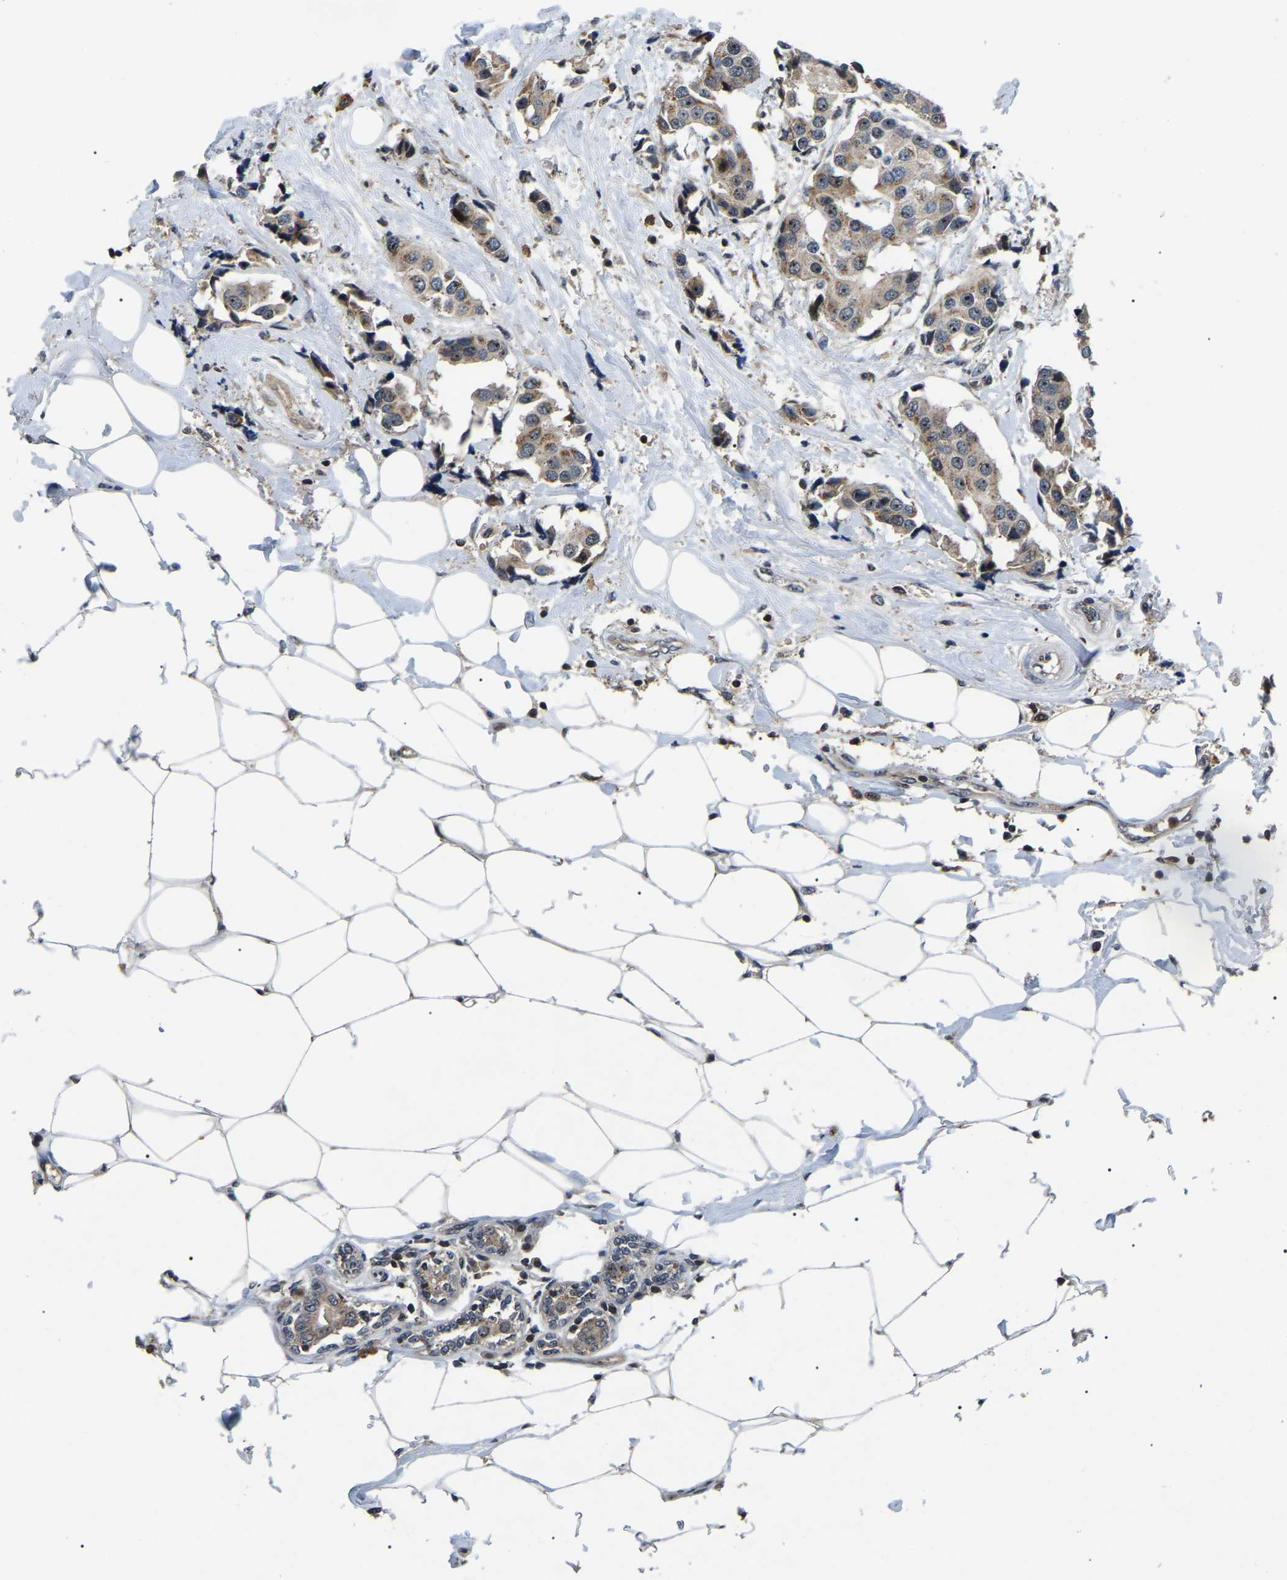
{"staining": {"intensity": "moderate", "quantity": ">75%", "location": "cytoplasmic/membranous,nuclear"}, "tissue": "breast cancer", "cell_type": "Tumor cells", "image_type": "cancer", "snomed": [{"axis": "morphology", "description": "Normal tissue, NOS"}, {"axis": "morphology", "description": "Duct carcinoma"}, {"axis": "topography", "description": "Breast"}], "caption": "DAB (3,3'-diaminobenzidine) immunohistochemical staining of breast intraductal carcinoma displays moderate cytoplasmic/membranous and nuclear protein expression in about >75% of tumor cells.", "gene": "RBM28", "patient": {"sex": "female", "age": 39}}